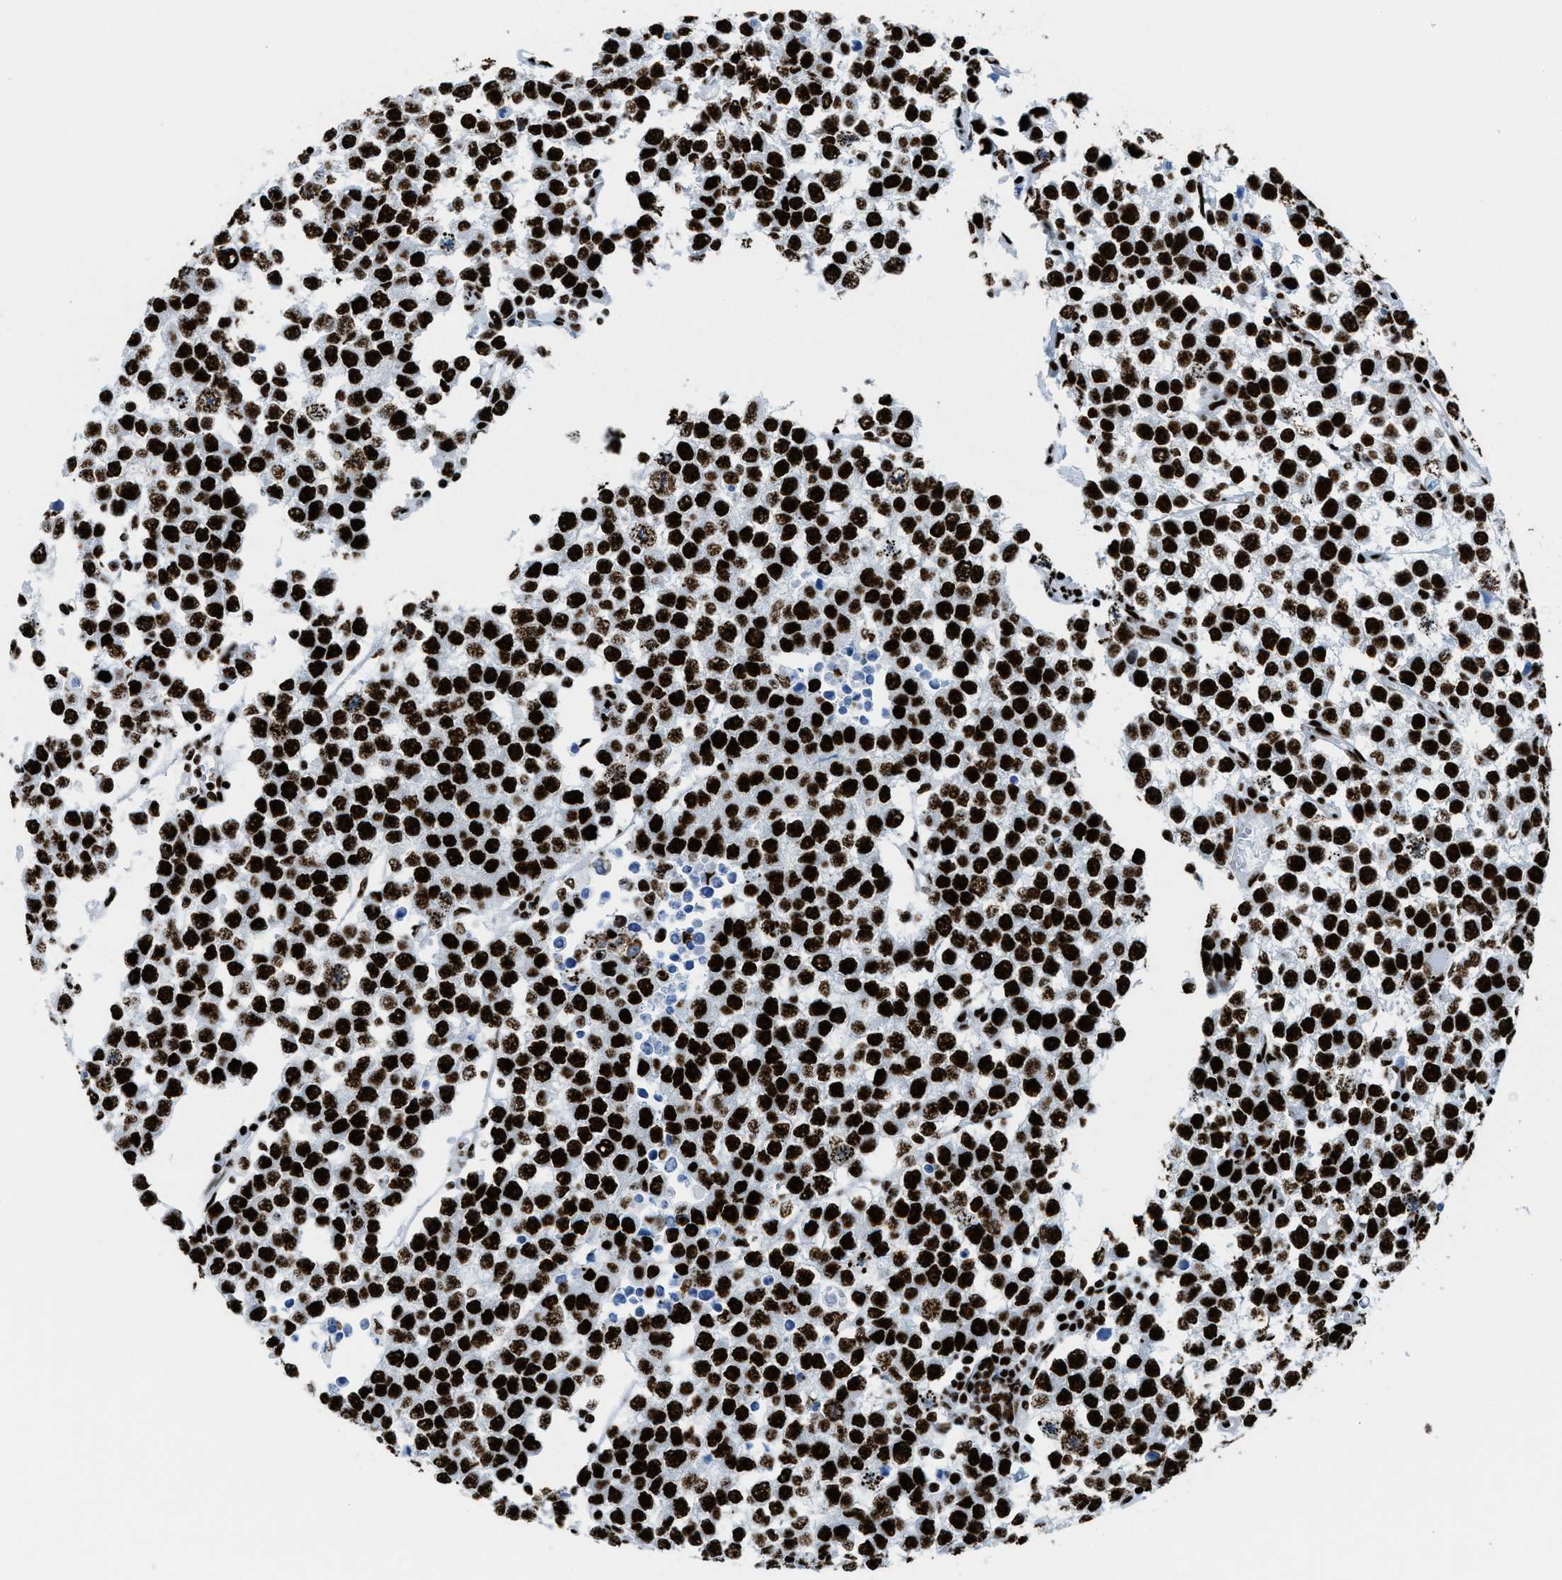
{"staining": {"intensity": "strong", "quantity": ">75%", "location": "nuclear"}, "tissue": "testis cancer", "cell_type": "Tumor cells", "image_type": "cancer", "snomed": [{"axis": "morphology", "description": "Seminoma, NOS"}, {"axis": "morphology", "description": "Carcinoma, Embryonal, NOS"}, {"axis": "topography", "description": "Testis"}], "caption": "Strong nuclear expression is appreciated in approximately >75% of tumor cells in embryonal carcinoma (testis). The staining is performed using DAB brown chromogen to label protein expression. The nuclei are counter-stained blue using hematoxylin.", "gene": "NONO", "patient": {"sex": "male", "age": 52}}